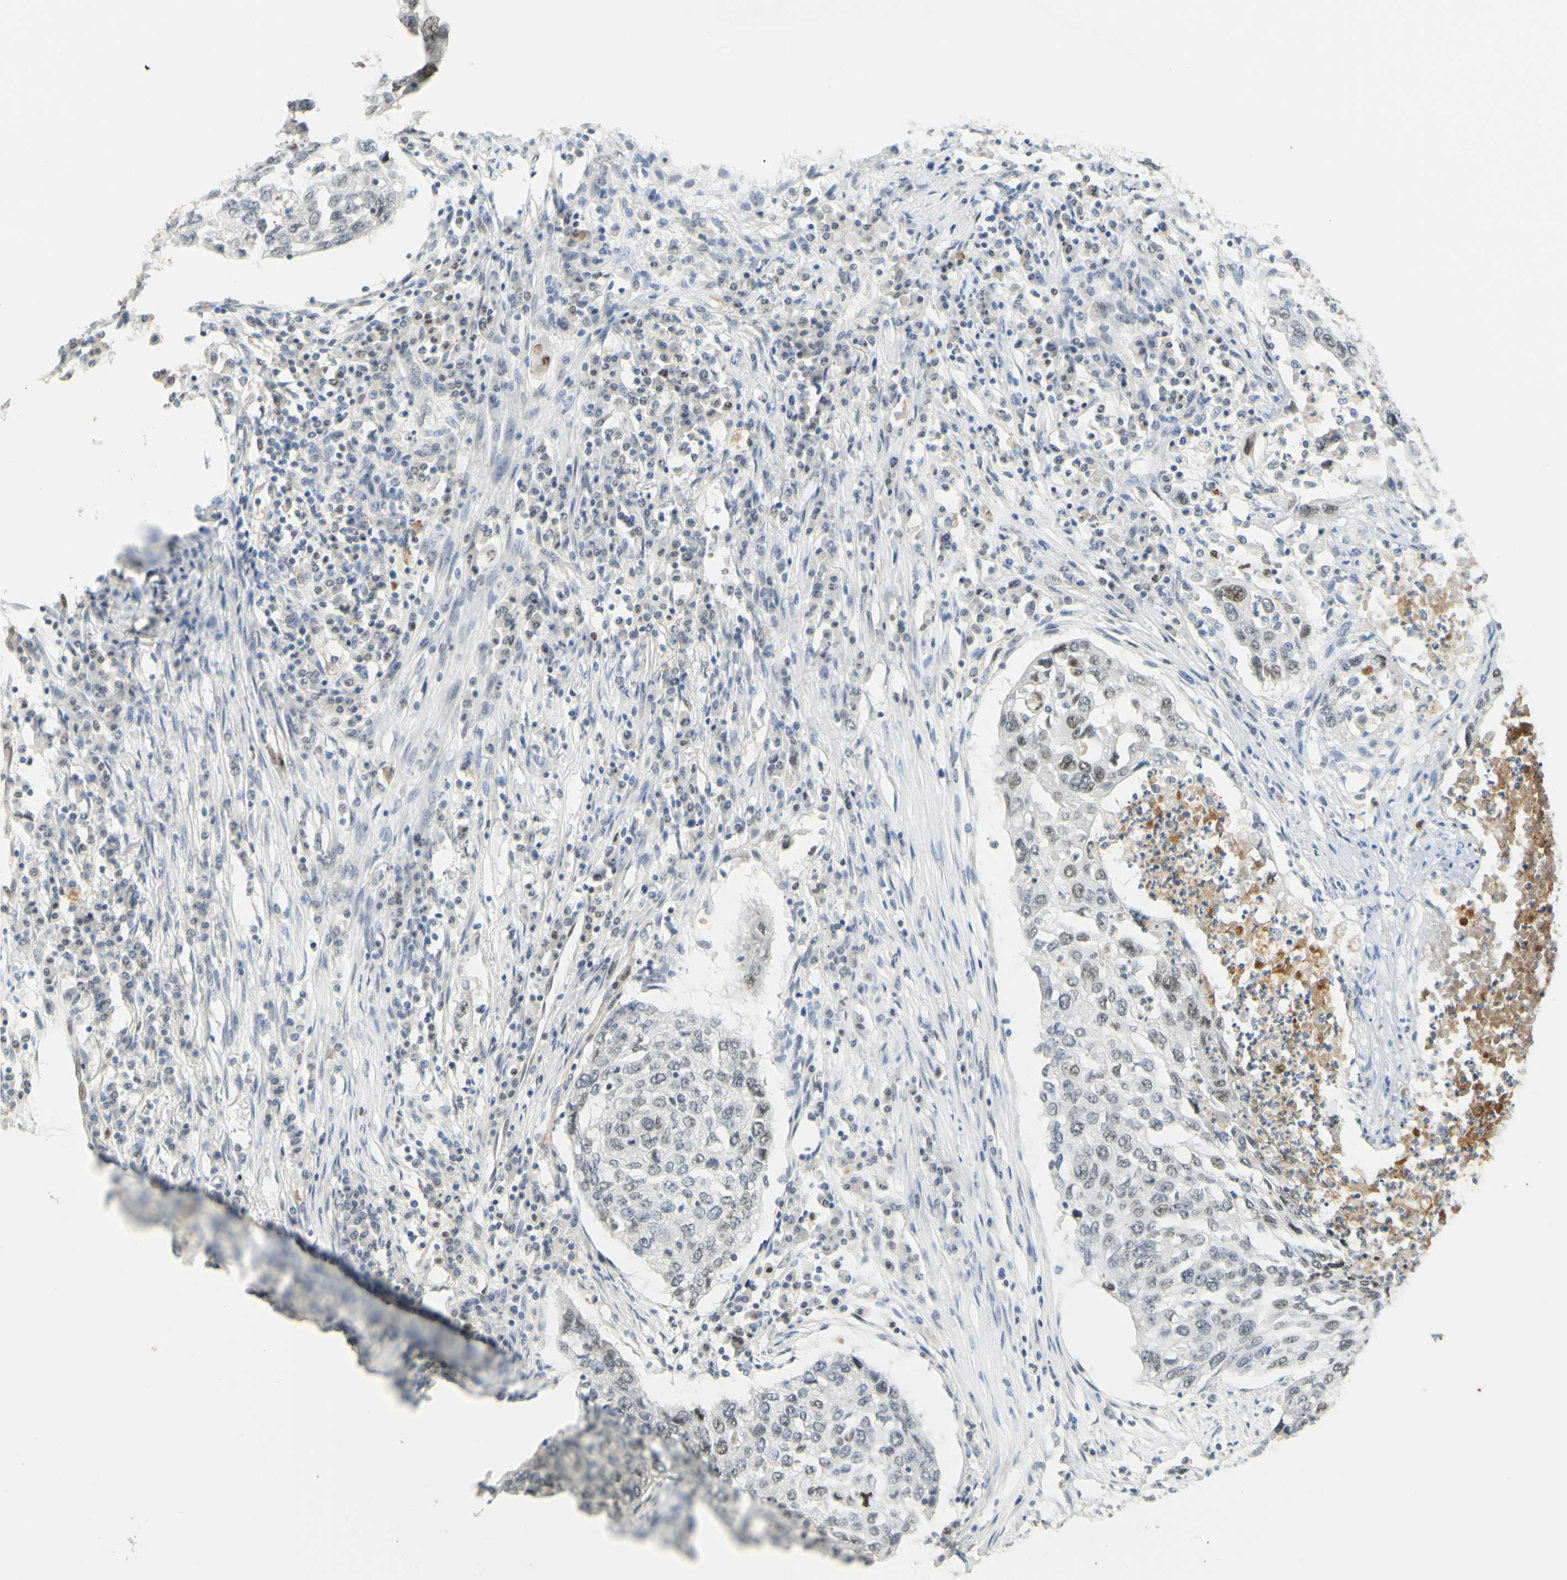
{"staining": {"intensity": "weak", "quantity": "<25%", "location": "nuclear"}, "tissue": "lung cancer", "cell_type": "Tumor cells", "image_type": "cancer", "snomed": [{"axis": "morphology", "description": "Squamous cell carcinoma, NOS"}, {"axis": "topography", "description": "Lung"}], "caption": "The image displays no staining of tumor cells in squamous cell carcinoma (lung).", "gene": "POLB", "patient": {"sex": "female", "age": 63}}